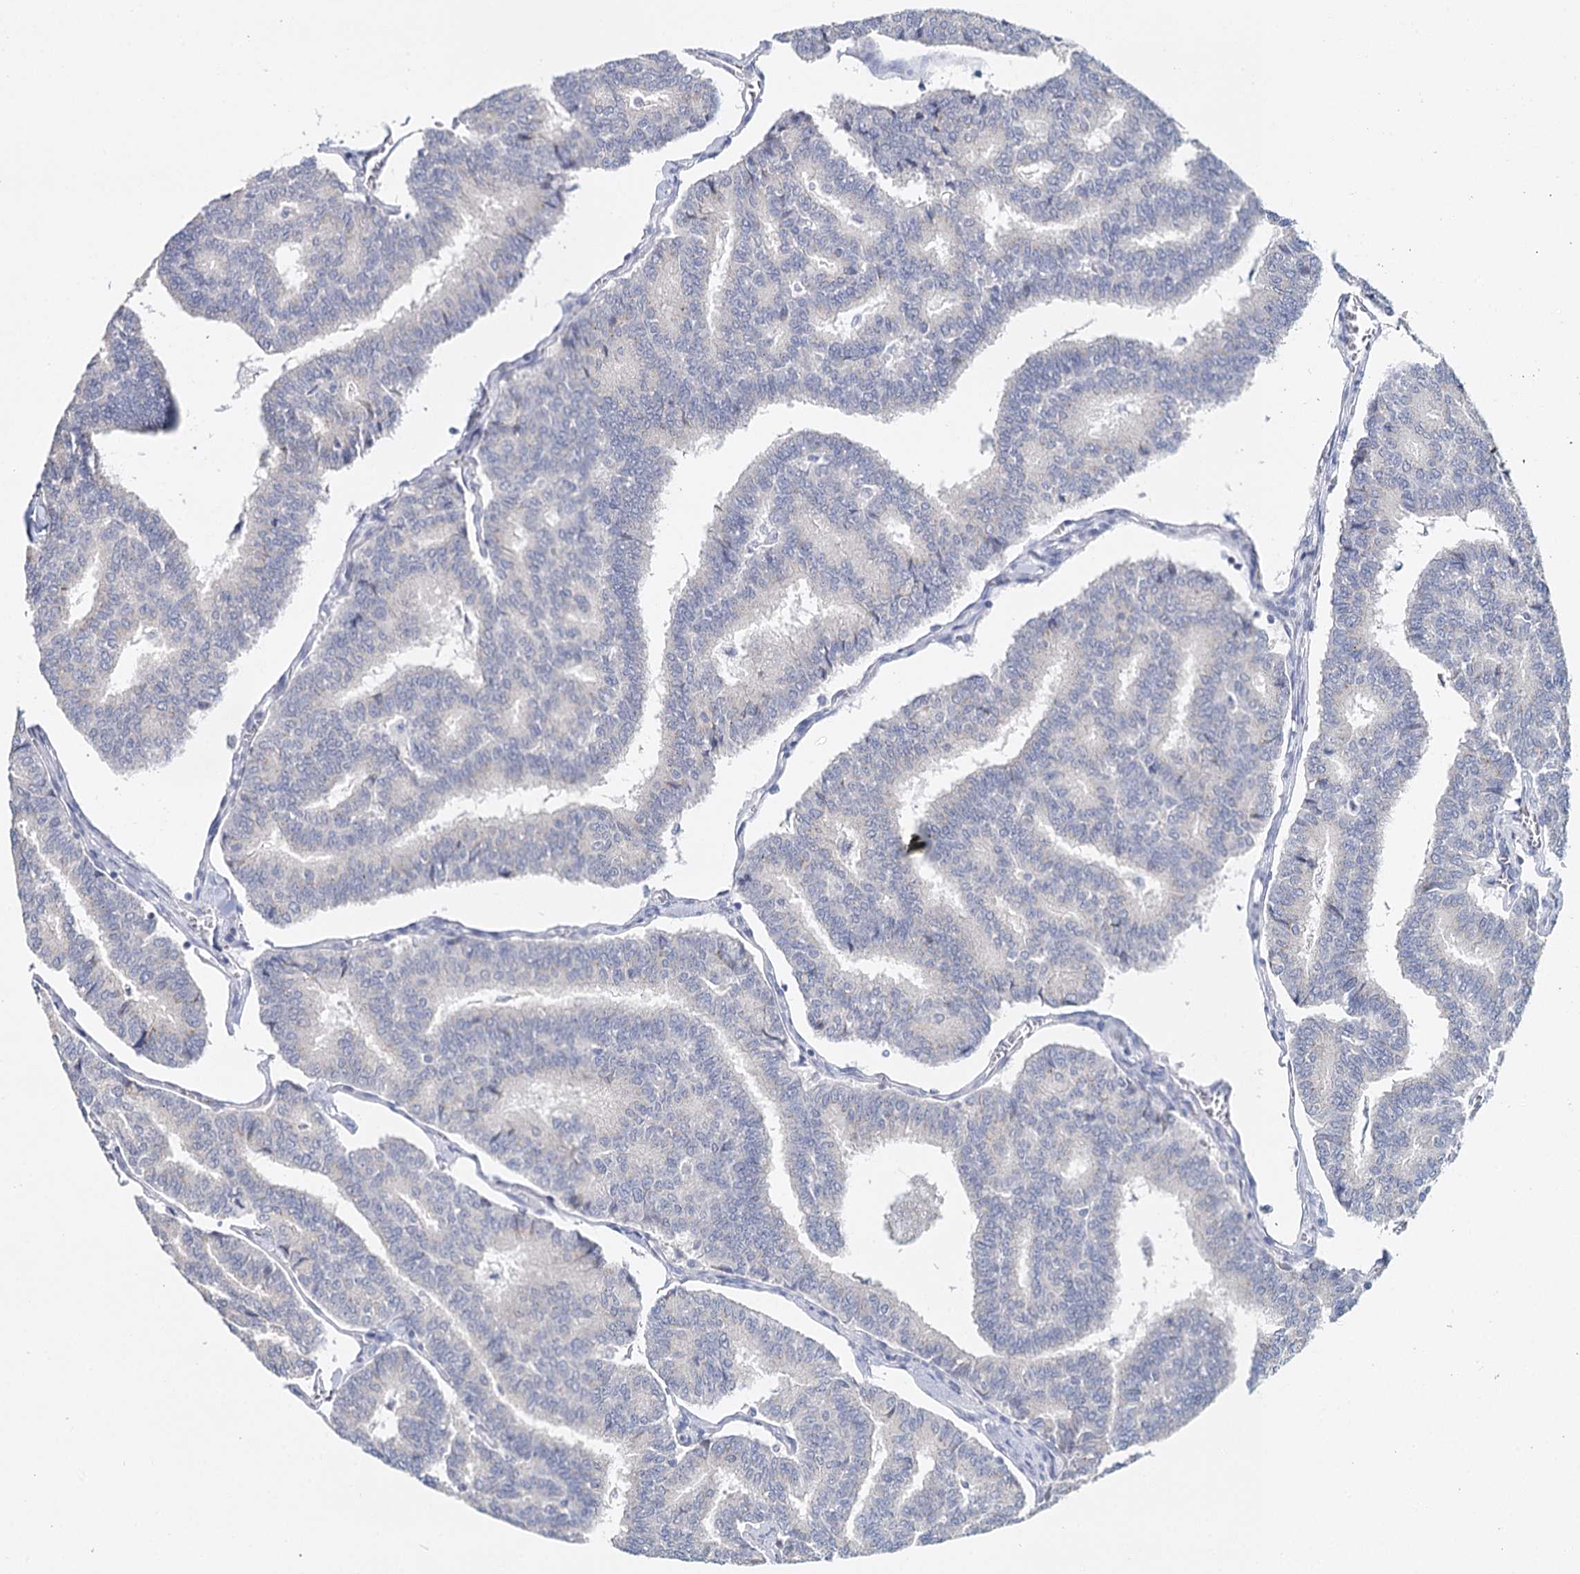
{"staining": {"intensity": "negative", "quantity": "none", "location": "none"}, "tissue": "thyroid cancer", "cell_type": "Tumor cells", "image_type": "cancer", "snomed": [{"axis": "morphology", "description": "Papillary adenocarcinoma, NOS"}, {"axis": "topography", "description": "Thyroid gland"}], "caption": "Immunohistochemistry histopathology image of neoplastic tissue: human thyroid cancer (papillary adenocarcinoma) stained with DAB (3,3'-diaminobenzidine) displays no significant protein staining in tumor cells.", "gene": "TP53", "patient": {"sex": "female", "age": 35}}